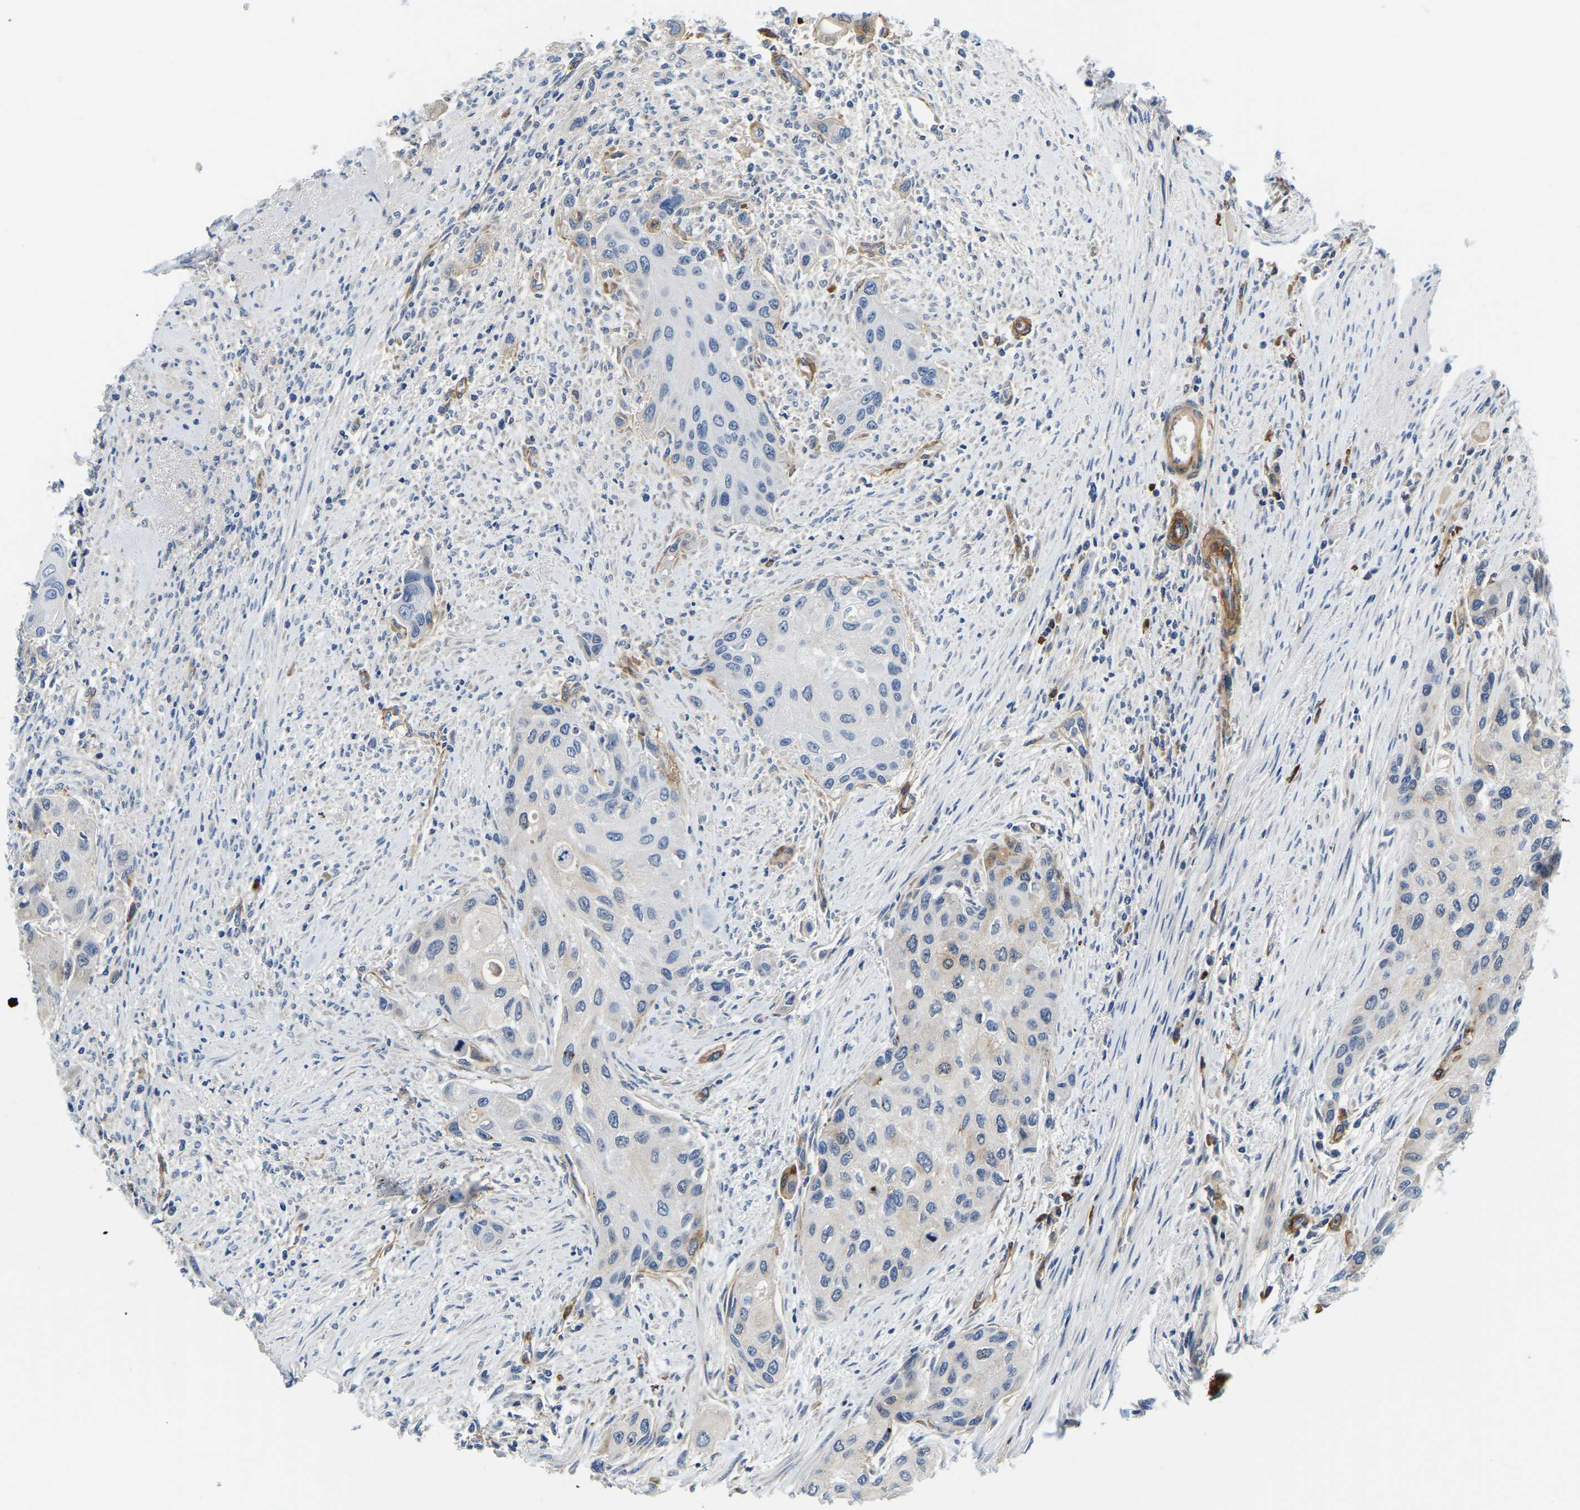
{"staining": {"intensity": "negative", "quantity": "none", "location": "none"}, "tissue": "urothelial cancer", "cell_type": "Tumor cells", "image_type": "cancer", "snomed": [{"axis": "morphology", "description": "Urothelial carcinoma, High grade"}, {"axis": "topography", "description": "Urinary bladder"}], "caption": "IHC image of neoplastic tissue: urothelial carcinoma (high-grade) stained with DAB (3,3'-diaminobenzidine) exhibits no significant protein positivity in tumor cells.", "gene": "LIAS", "patient": {"sex": "female", "age": 56}}